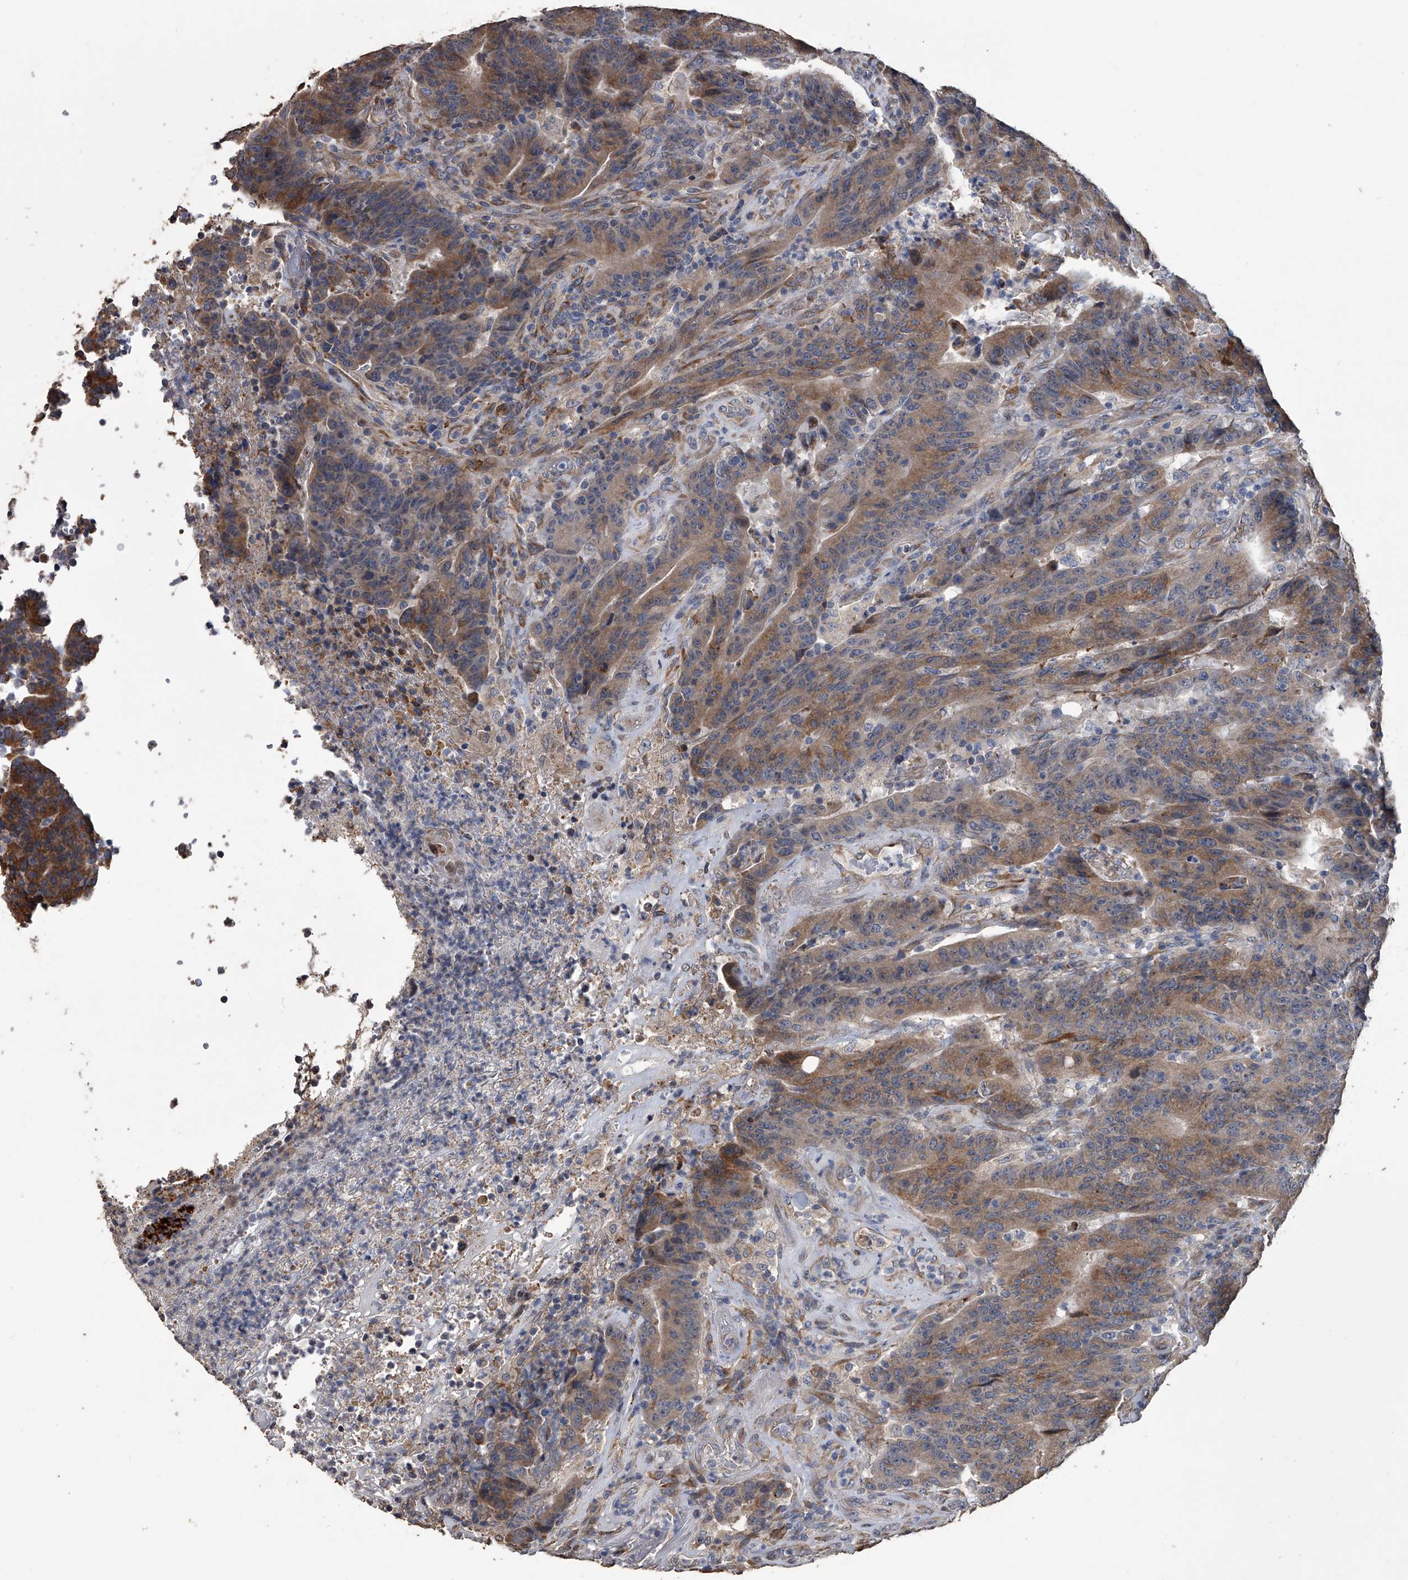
{"staining": {"intensity": "moderate", "quantity": ">75%", "location": "cytoplasmic/membranous"}, "tissue": "colorectal cancer", "cell_type": "Tumor cells", "image_type": "cancer", "snomed": [{"axis": "morphology", "description": "Normal tissue, NOS"}, {"axis": "morphology", "description": "Adenocarcinoma, NOS"}, {"axis": "topography", "description": "Colon"}], "caption": "Tumor cells show medium levels of moderate cytoplasmic/membranous positivity in about >75% of cells in human colorectal adenocarcinoma.", "gene": "PCLO", "patient": {"sex": "female", "age": 75}}